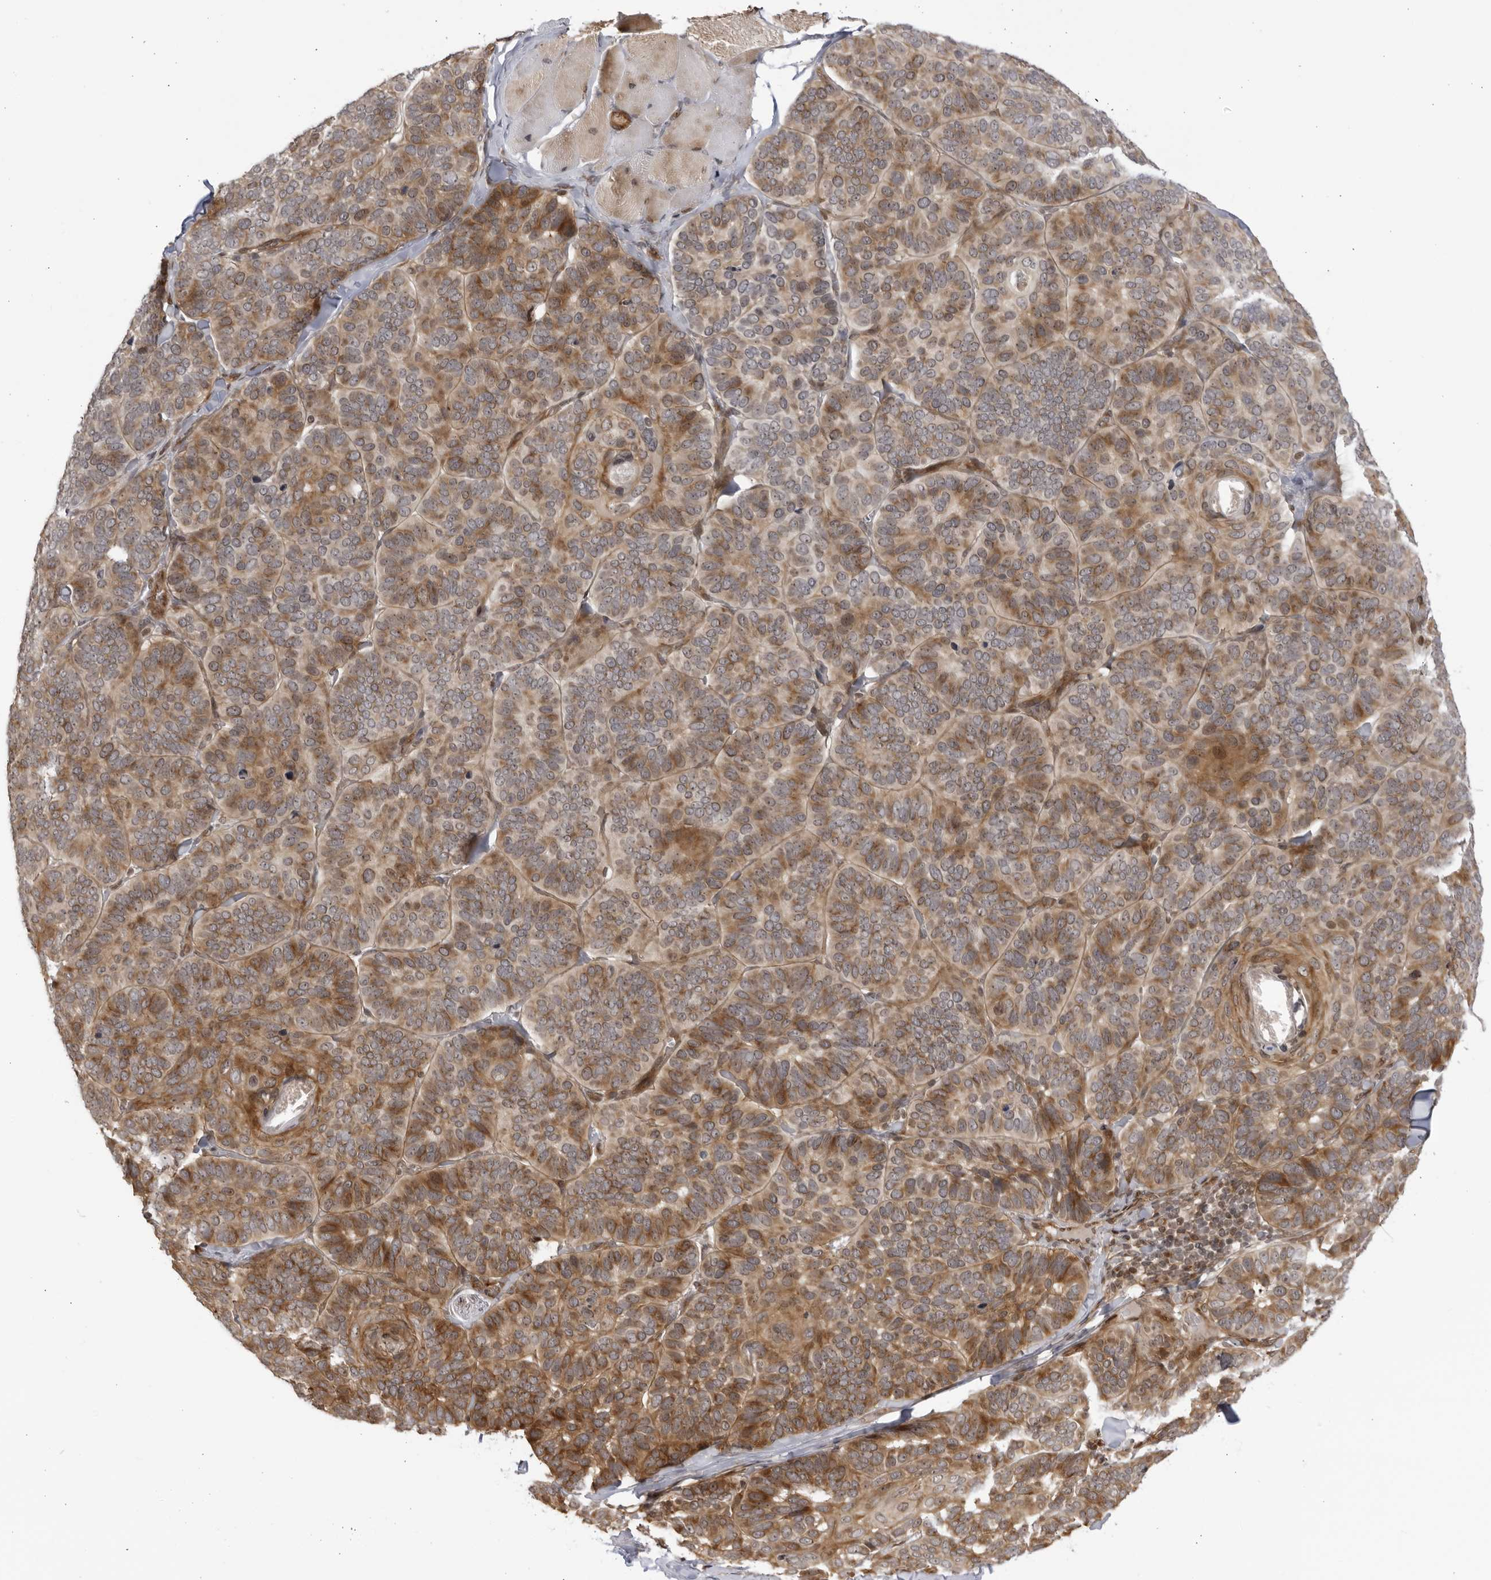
{"staining": {"intensity": "moderate", "quantity": "25%-75%", "location": "cytoplasmic/membranous"}, "tissue": "skin cancer", "cell_type": "Tumor cells", "image_type": "cancer", "snomed": [{"axis": "morphology", "description": "Basal cell carcinoma"}, {"axis": "topography", "description": "Skin"}], "caption": "A medium amount of moderate cytoplasmic/membranous positivity is present in about 25%-75% of tumor cells in skin cancer tissue.", "gene": "CNBD1", "patient": {"sex": "male", "age": 62}}